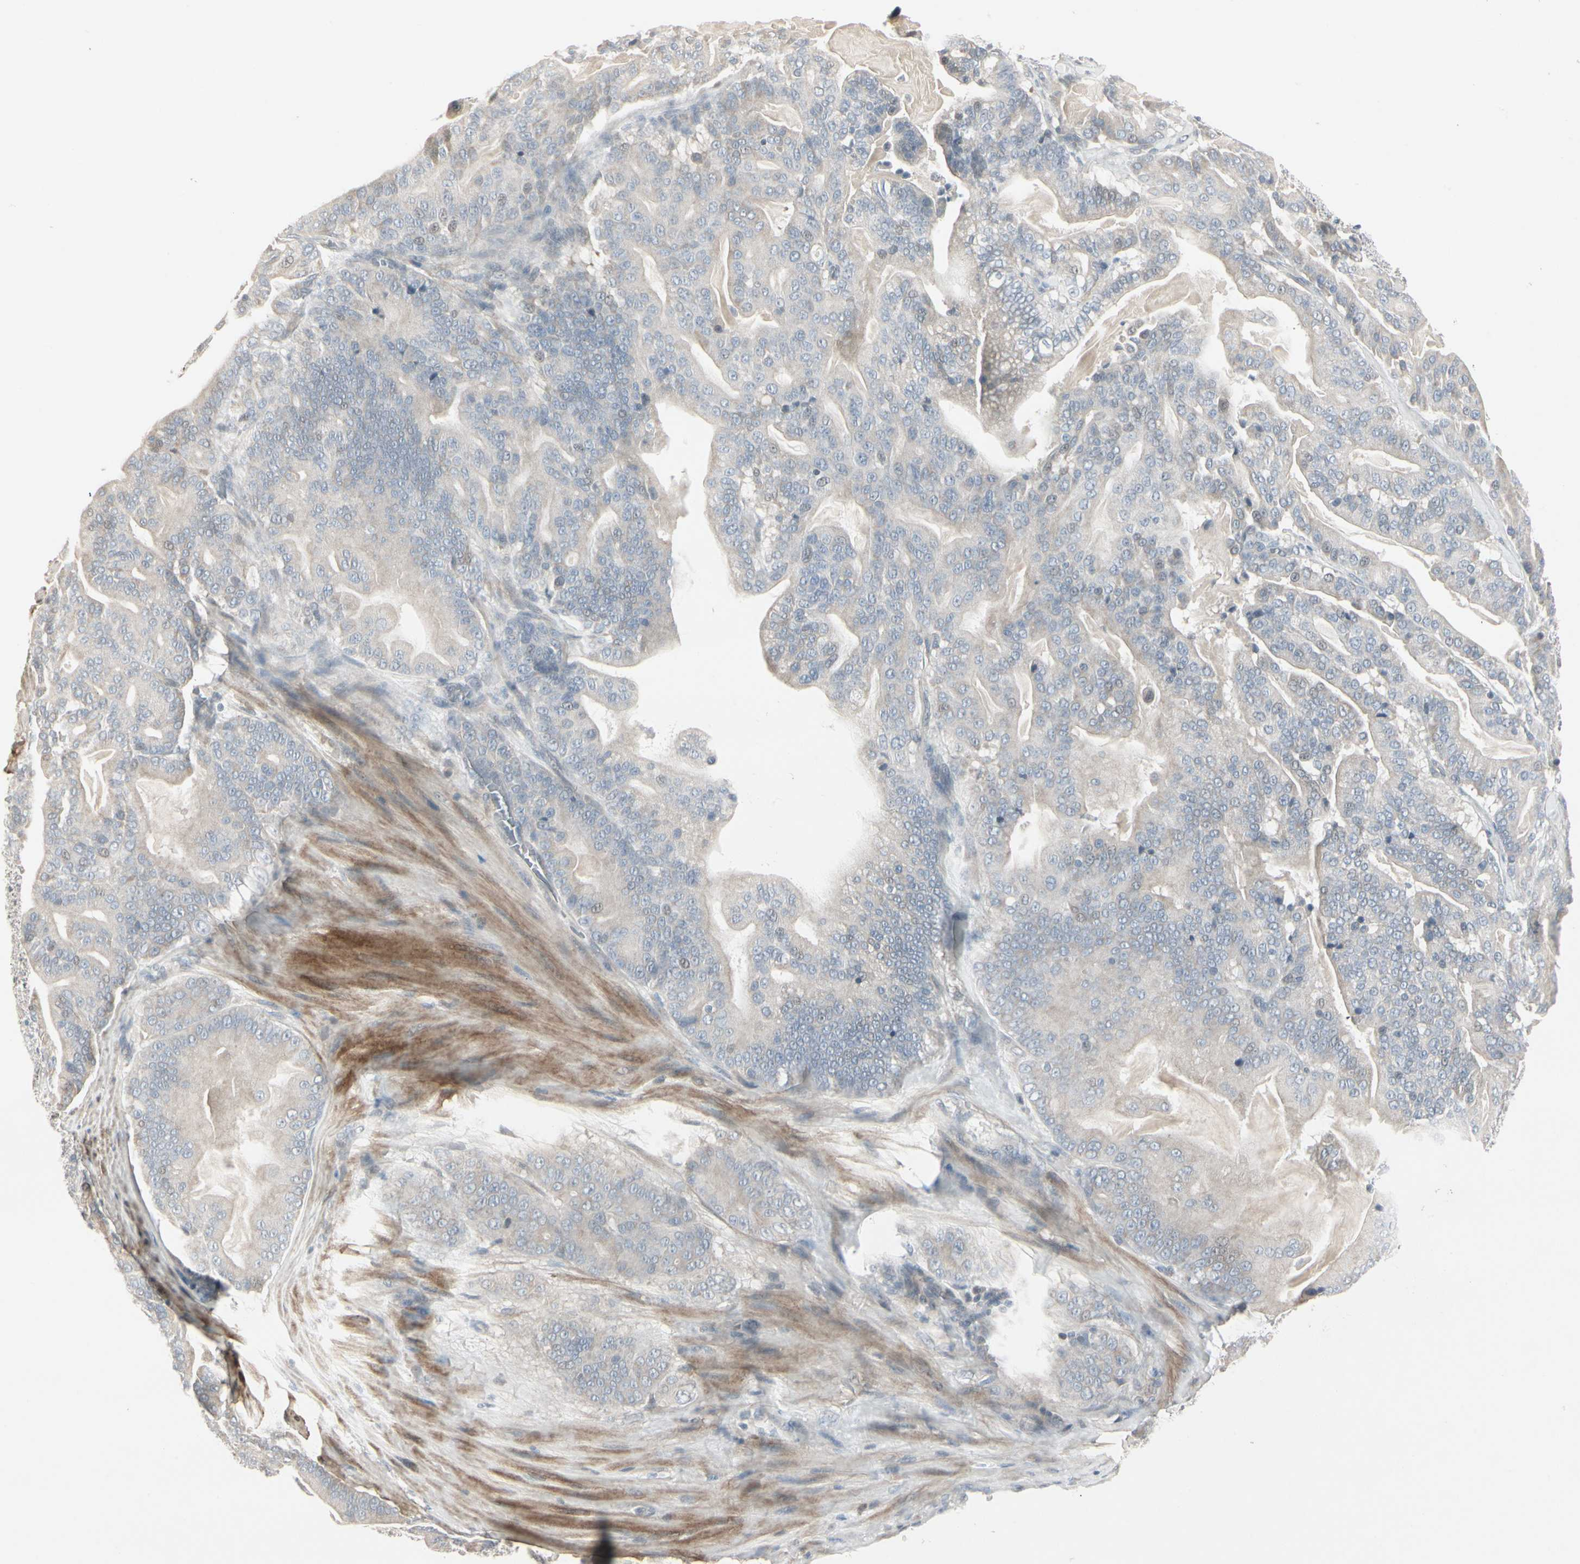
{"staining": {"intensity": "weak", "quantity": "<25%", "location": "cytoplasmic/membranous"}, "tissue": "pancreatic cancer", "cell_type": "Tumor cells", "image_type": "cancer", "snomed": [{"axis": "morphology", "description": "Adenocarcinoma, NOS"}, {"axis": "topography", "description": "Pancreas"}], "caption": "A micrograph of human pancreatic adenocarcinoma is negative for staining in tumor cells.", "gene": "DMPK", "patient": {"sex": "male", "age": 63}}